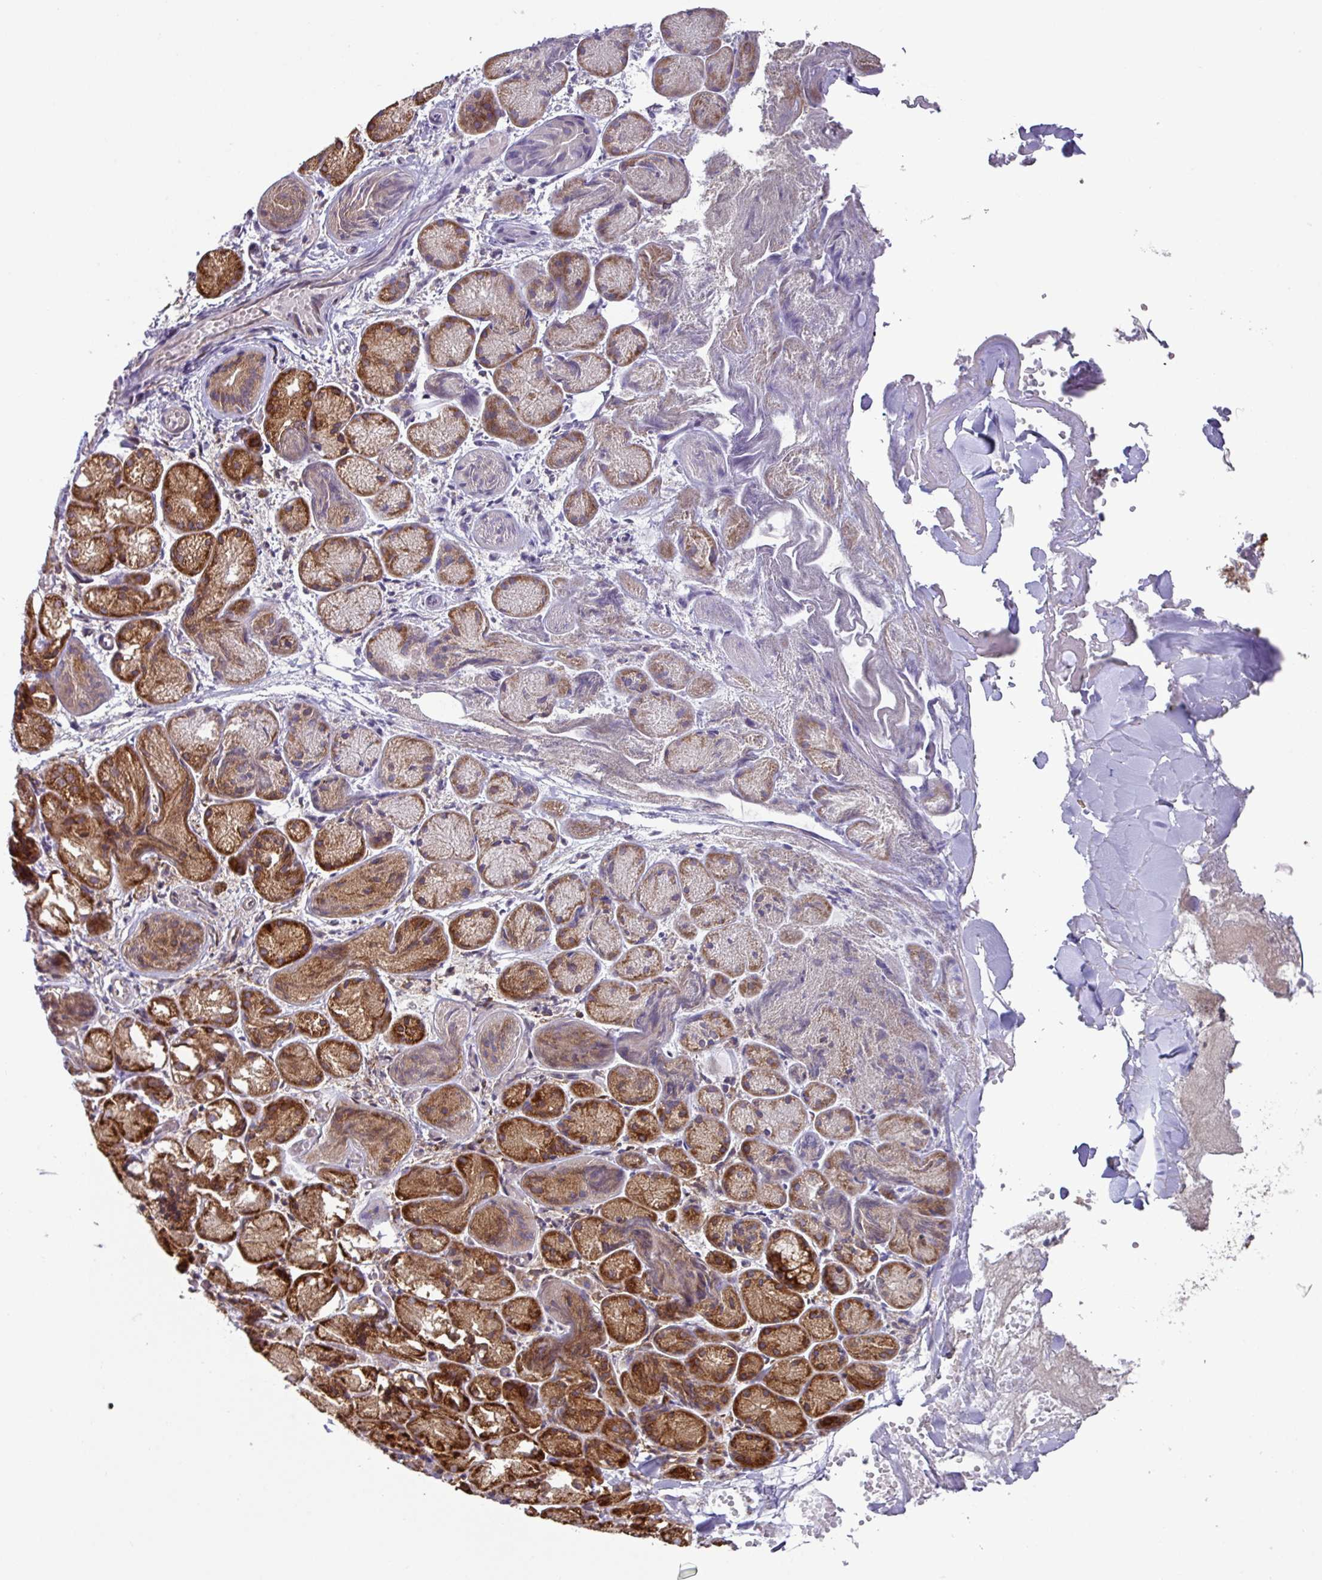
{"staining": {"intensity": "strong", "quantity": ">75%", "location": "cytoplasmic/membranous"}, "tissue": "salivary gland", "cell_type": "Glandular cells", "image_type": "normal", "snomed": [{"axis": "morphology", "description": "Normal tissue, NOS"}, {"axis": "topography", "description": "Salivary gland"}], "caption": "Salivary gland stained for a protein (brown) displays strong cytoplasmic/membranous positive staining in approximately >75% of glandular cells.", "gene": "SLC39A7", "patient": {"sex": "female", "age": 24}}